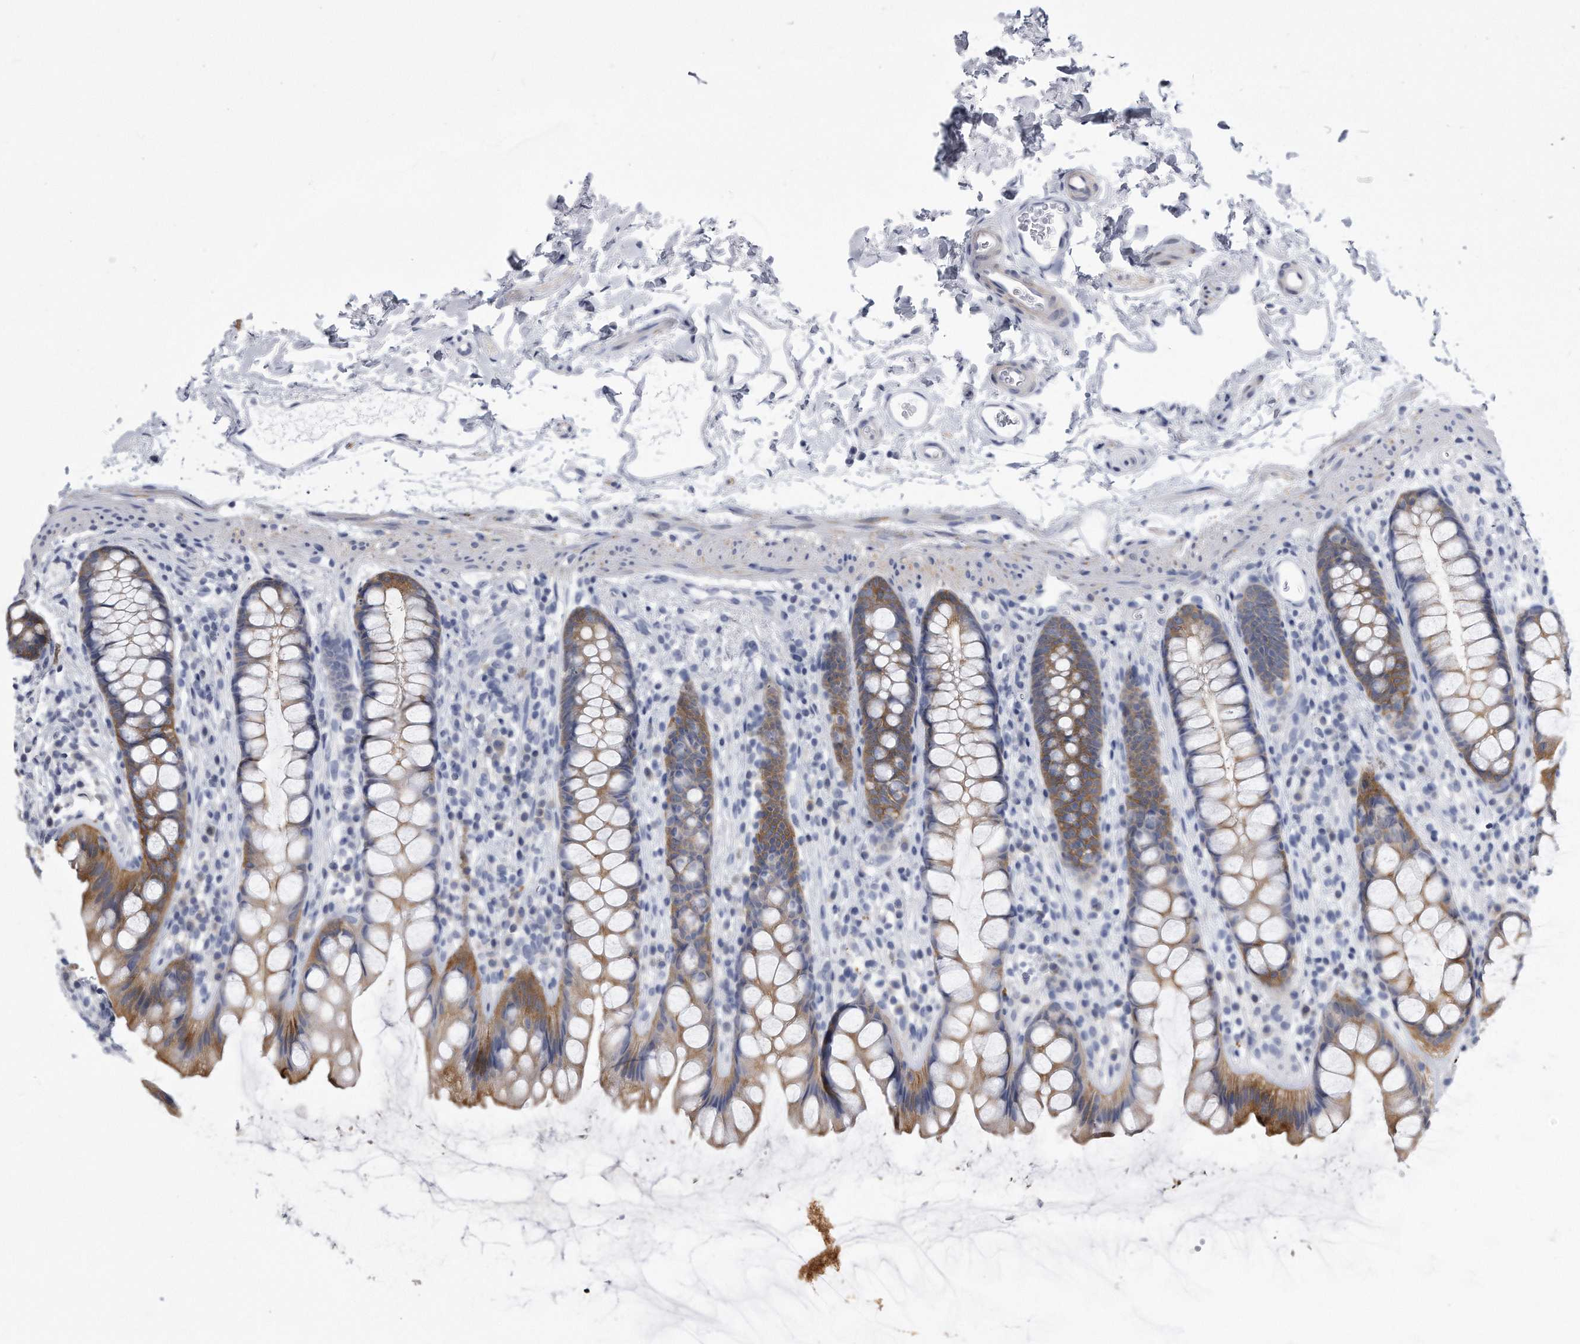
{"staining": {"intensity": "moderate", "quantity": "25%-75%", "location": "cytoplasmic/membranous"}, "tissue": "rectum", "cell_type": "Glandular cells", "image_type": "normal", "snomed": [{"axis": "morphology", "description": "Normal tissue, NOS"}, {"axis": "topography", "description": "Rectum"}], "caption": "A brown stain highlights moderate cytoplasmic/membranous staining of a protein in glandular cells of benign rectum.", "gene": "PYGB", "patient": {"sex": "female", "age": 65}}